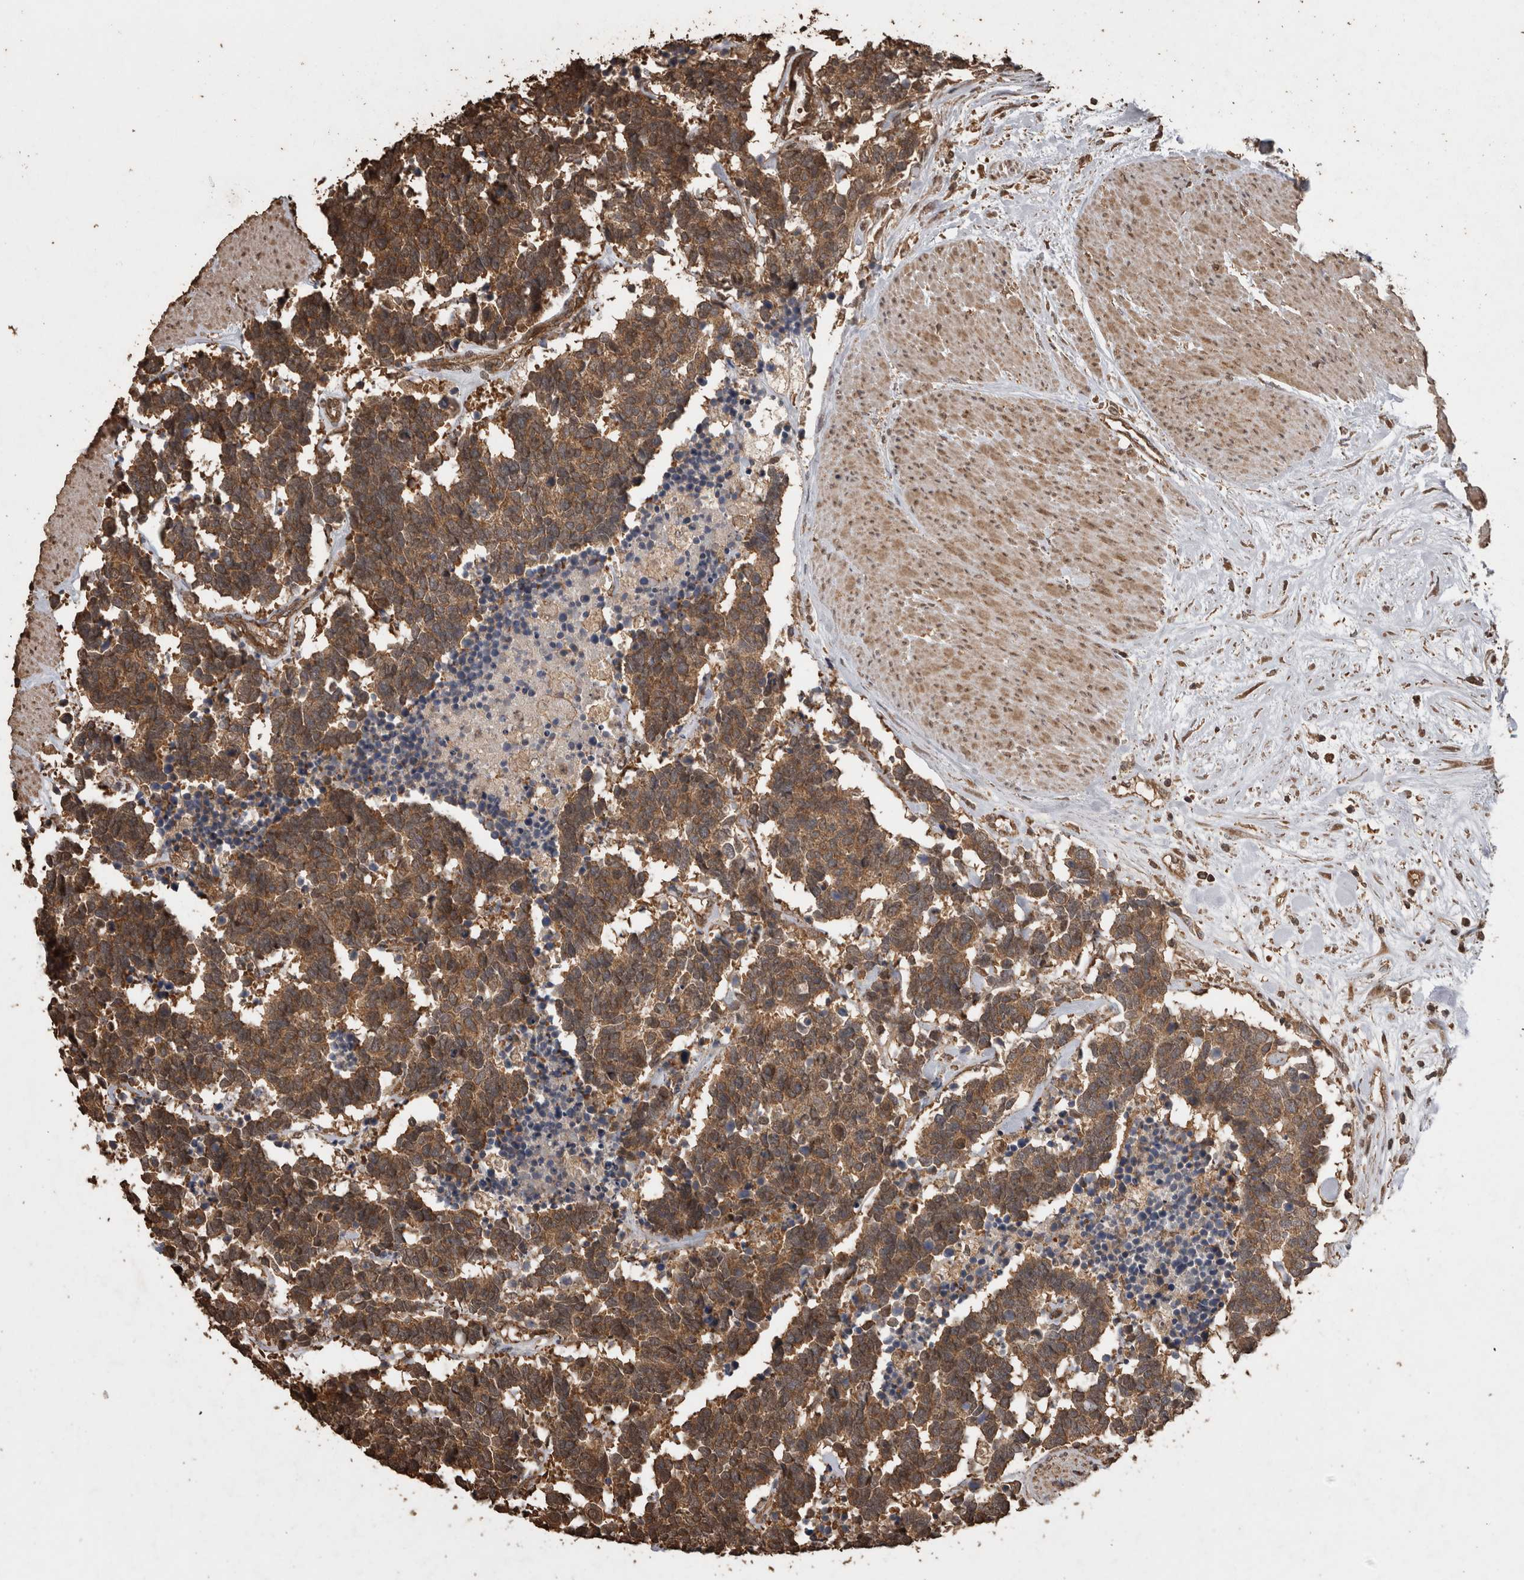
{"staining": {"intensity": "moderate", "quantity": ">75%", "location": "cytoplasmic/membranous"}, "tissue": "carcinoid", "cell_type": "Tumor cells", "image_type": "cancer", "snomed": [{"axis": "morphology", "description": "Carcinoma, NOS"}, {"axis": "morphology", "description": "Carcinoid, malignant, NOS"}, {"axis": "topography", "description": "Urinary bladder"}], "caption": "Immunohistochemical staining of carcinoid displays medium levels of moderate cytoplasmic/membranous protein positivity in approximately >75% of tumor cells. The staining is performed using DAB brown chromogen to label protein expression. The nuclei are counter-stained blue using hematoxylin.", "gene": "PINK1", "patient": {"sex": "male", "age": 57}}